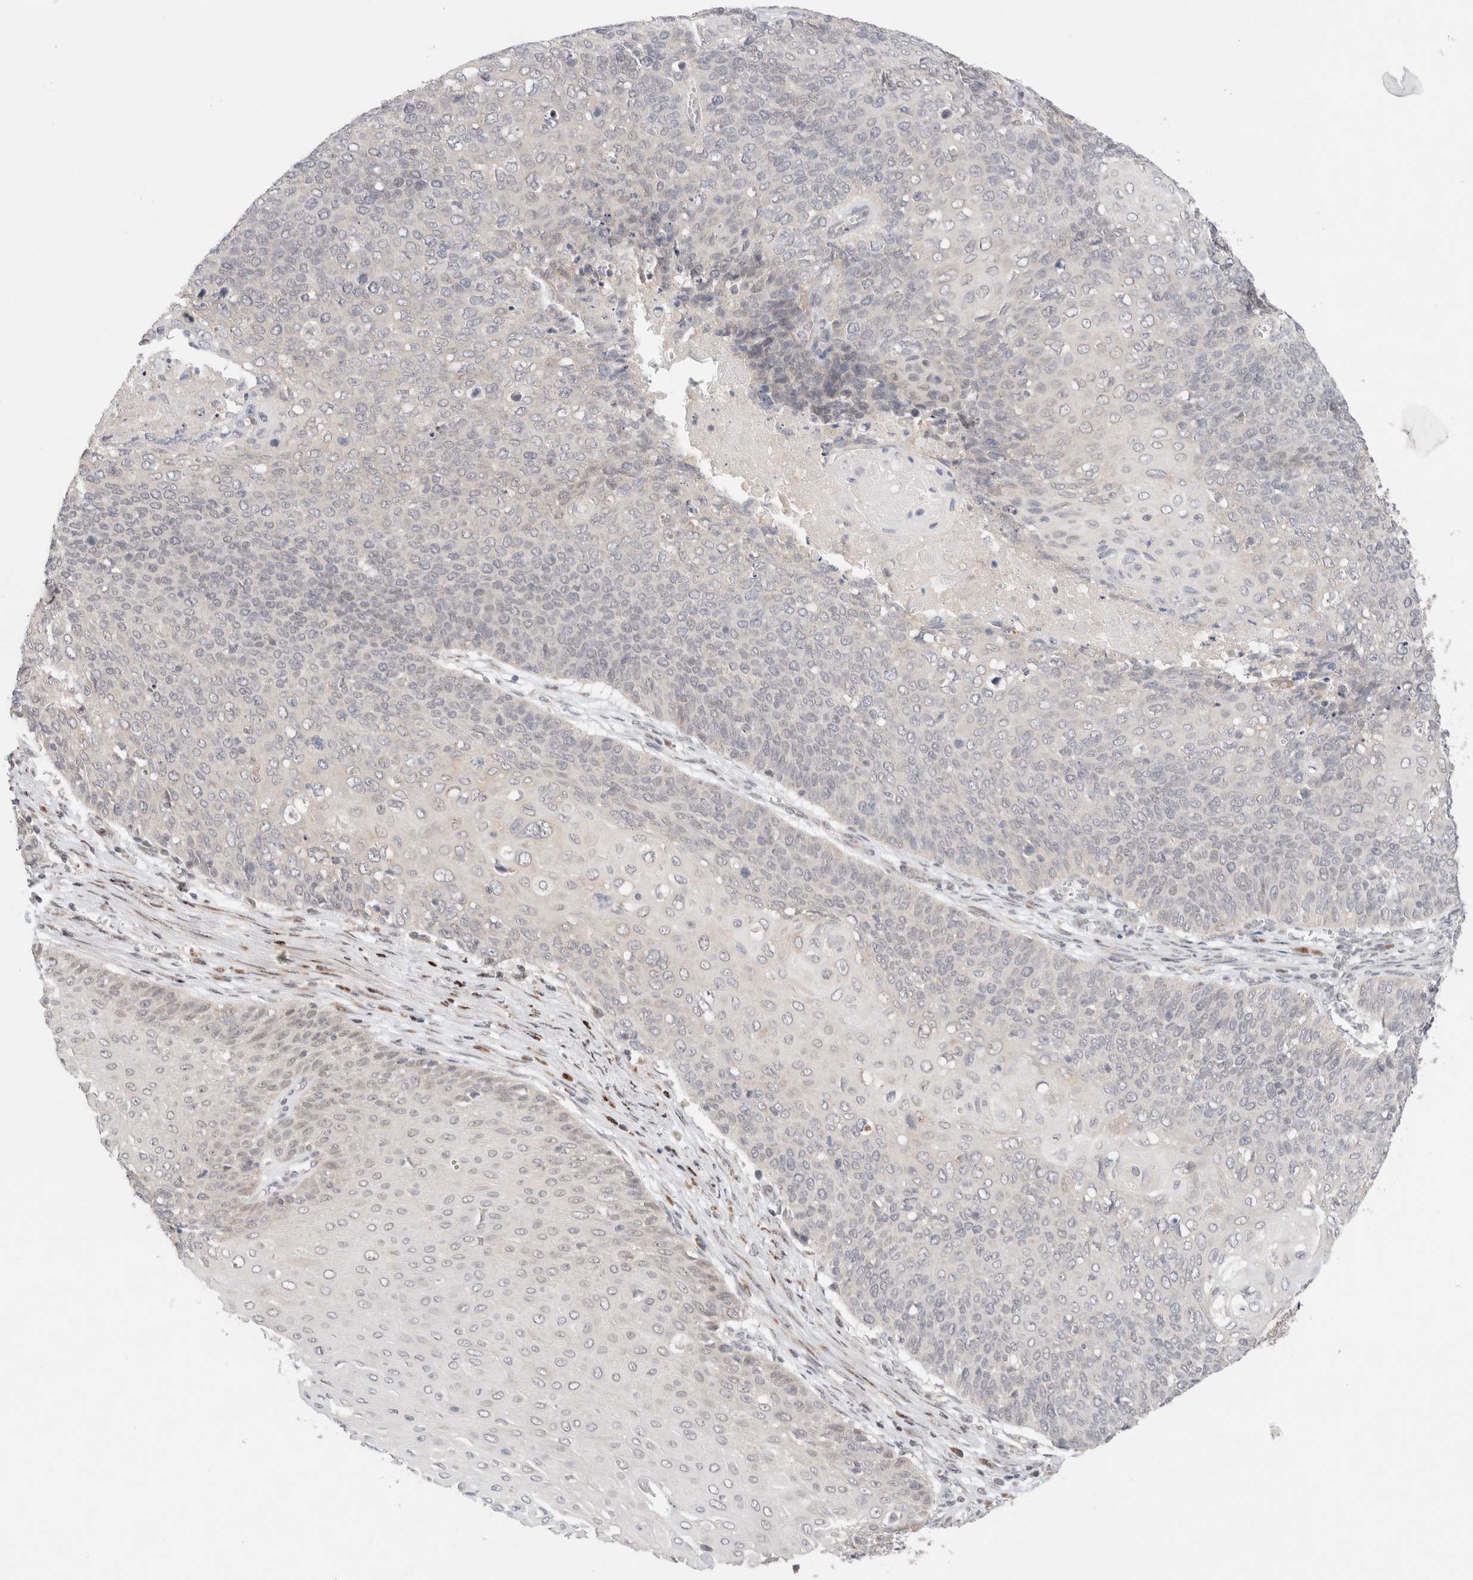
{"staining": {"intensity": "negative", "quantity": "none", "location": "none"}, "tissue": "cervical cancer", "cell_type": "Tumor cells", "image_type": "cancer", "snomed": [{"axis": "morphology", "description": "Squamous cell carcinoma, NOS"}, {"axis": "topography", "description": "Cervix"}], "caption": "High magnification brightfield microscopy of cervical squamous cell carcinoma stained with DAB (3,3'-diaminobenzidine) (brown) and counterstained with hematoxylin (blue): tumor cells show no significant positivity. (Brightfield microscopy of DAB immunohistochemistry at high magnification).", "gene": "ERI3", "patient": {"sex": "female", "age": 39}}